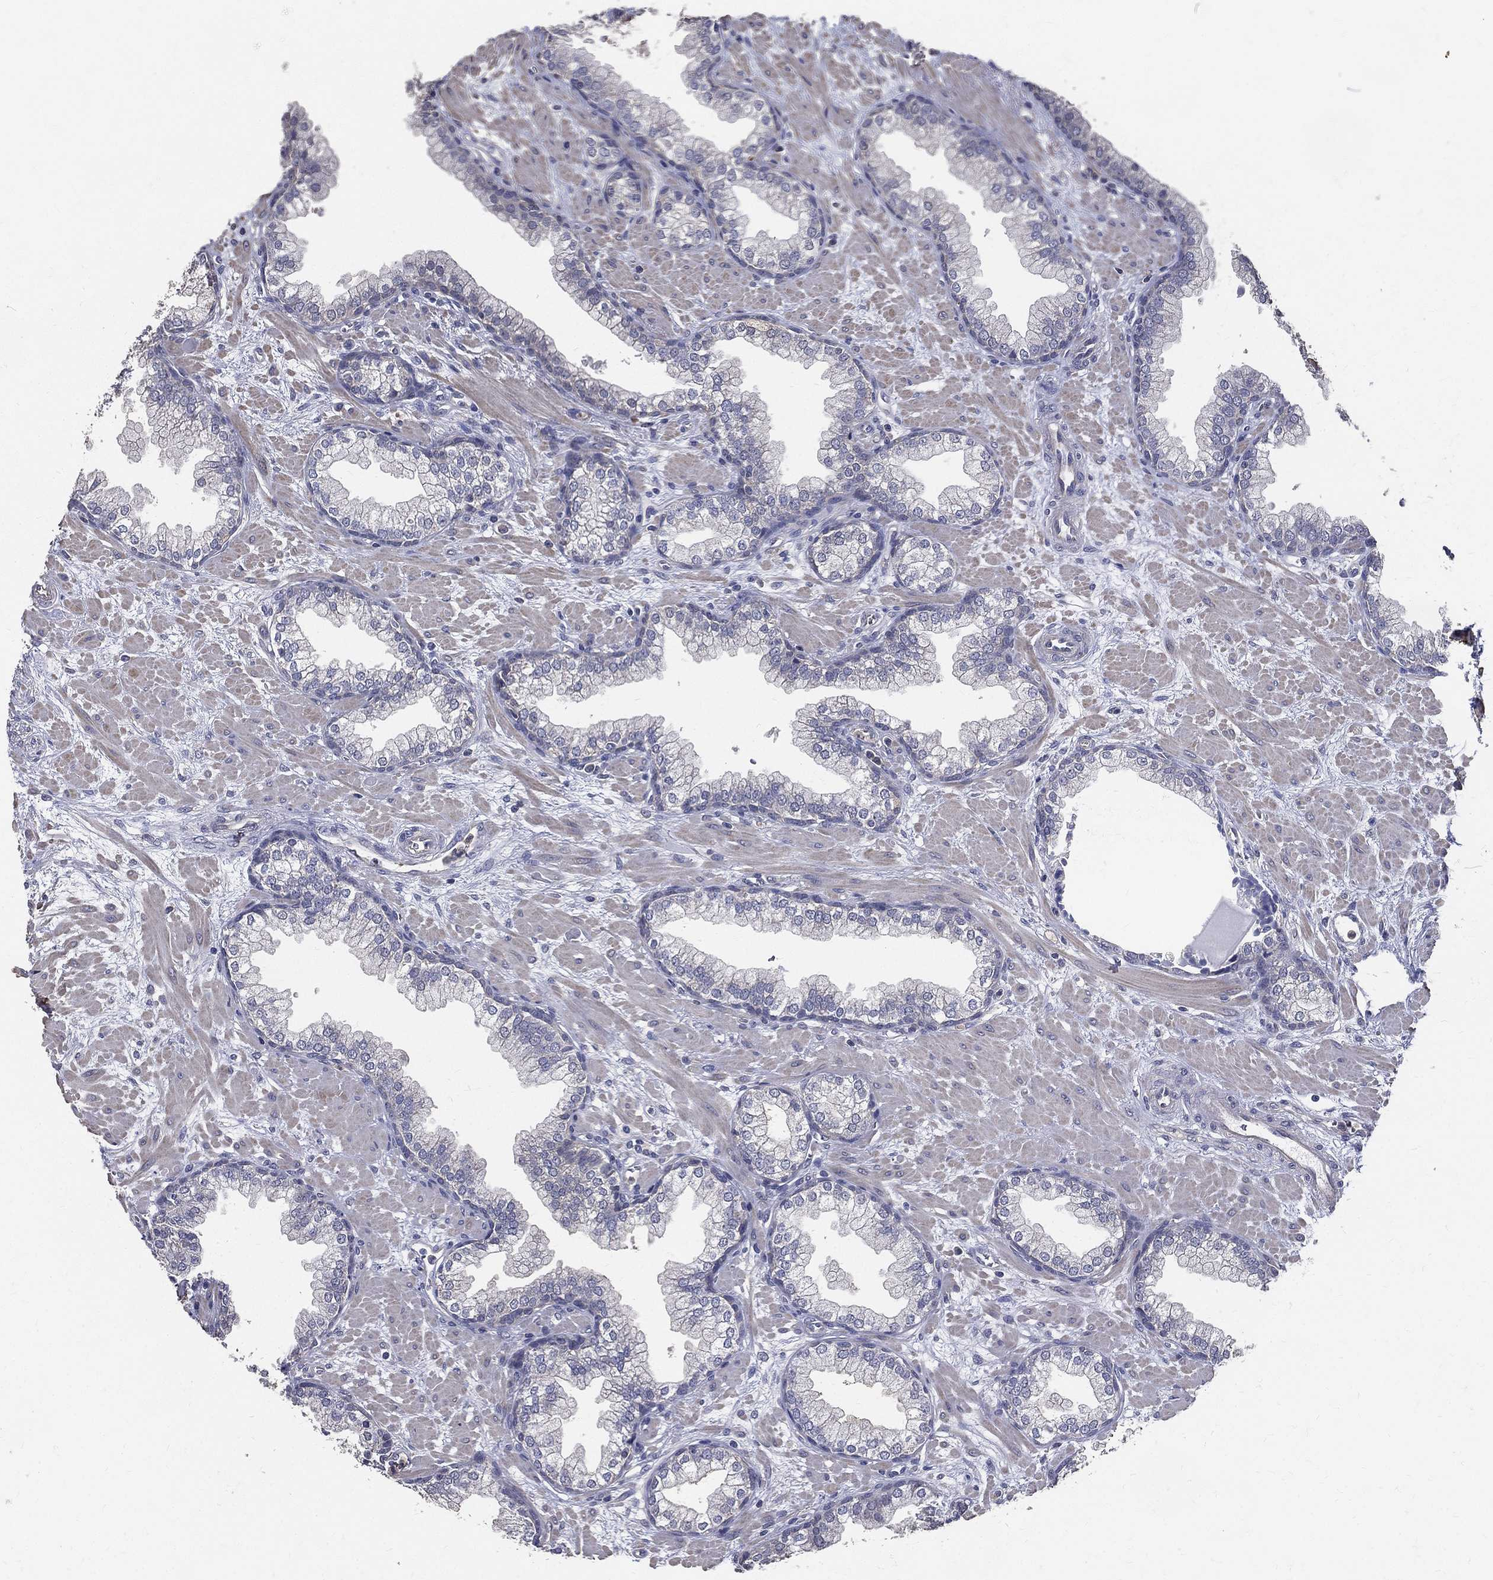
{"staining": {"intensity": "negative", "quantity": "none", "location": "none"}, "tissue": "prostate", "cell_type": "Glandular cells", "image_type": "normal", "snomed": [{"axis": "morphology", "description": "Normal tissue, NOS"}, {"axis": "topography", "description": "Prostate"}], "caption": "Immunohistochemistry of benign human prostate reveals no positivity in glandular cells.", "gene": "SERPINB2", "patient": {"sex": "male", "age": 63}}